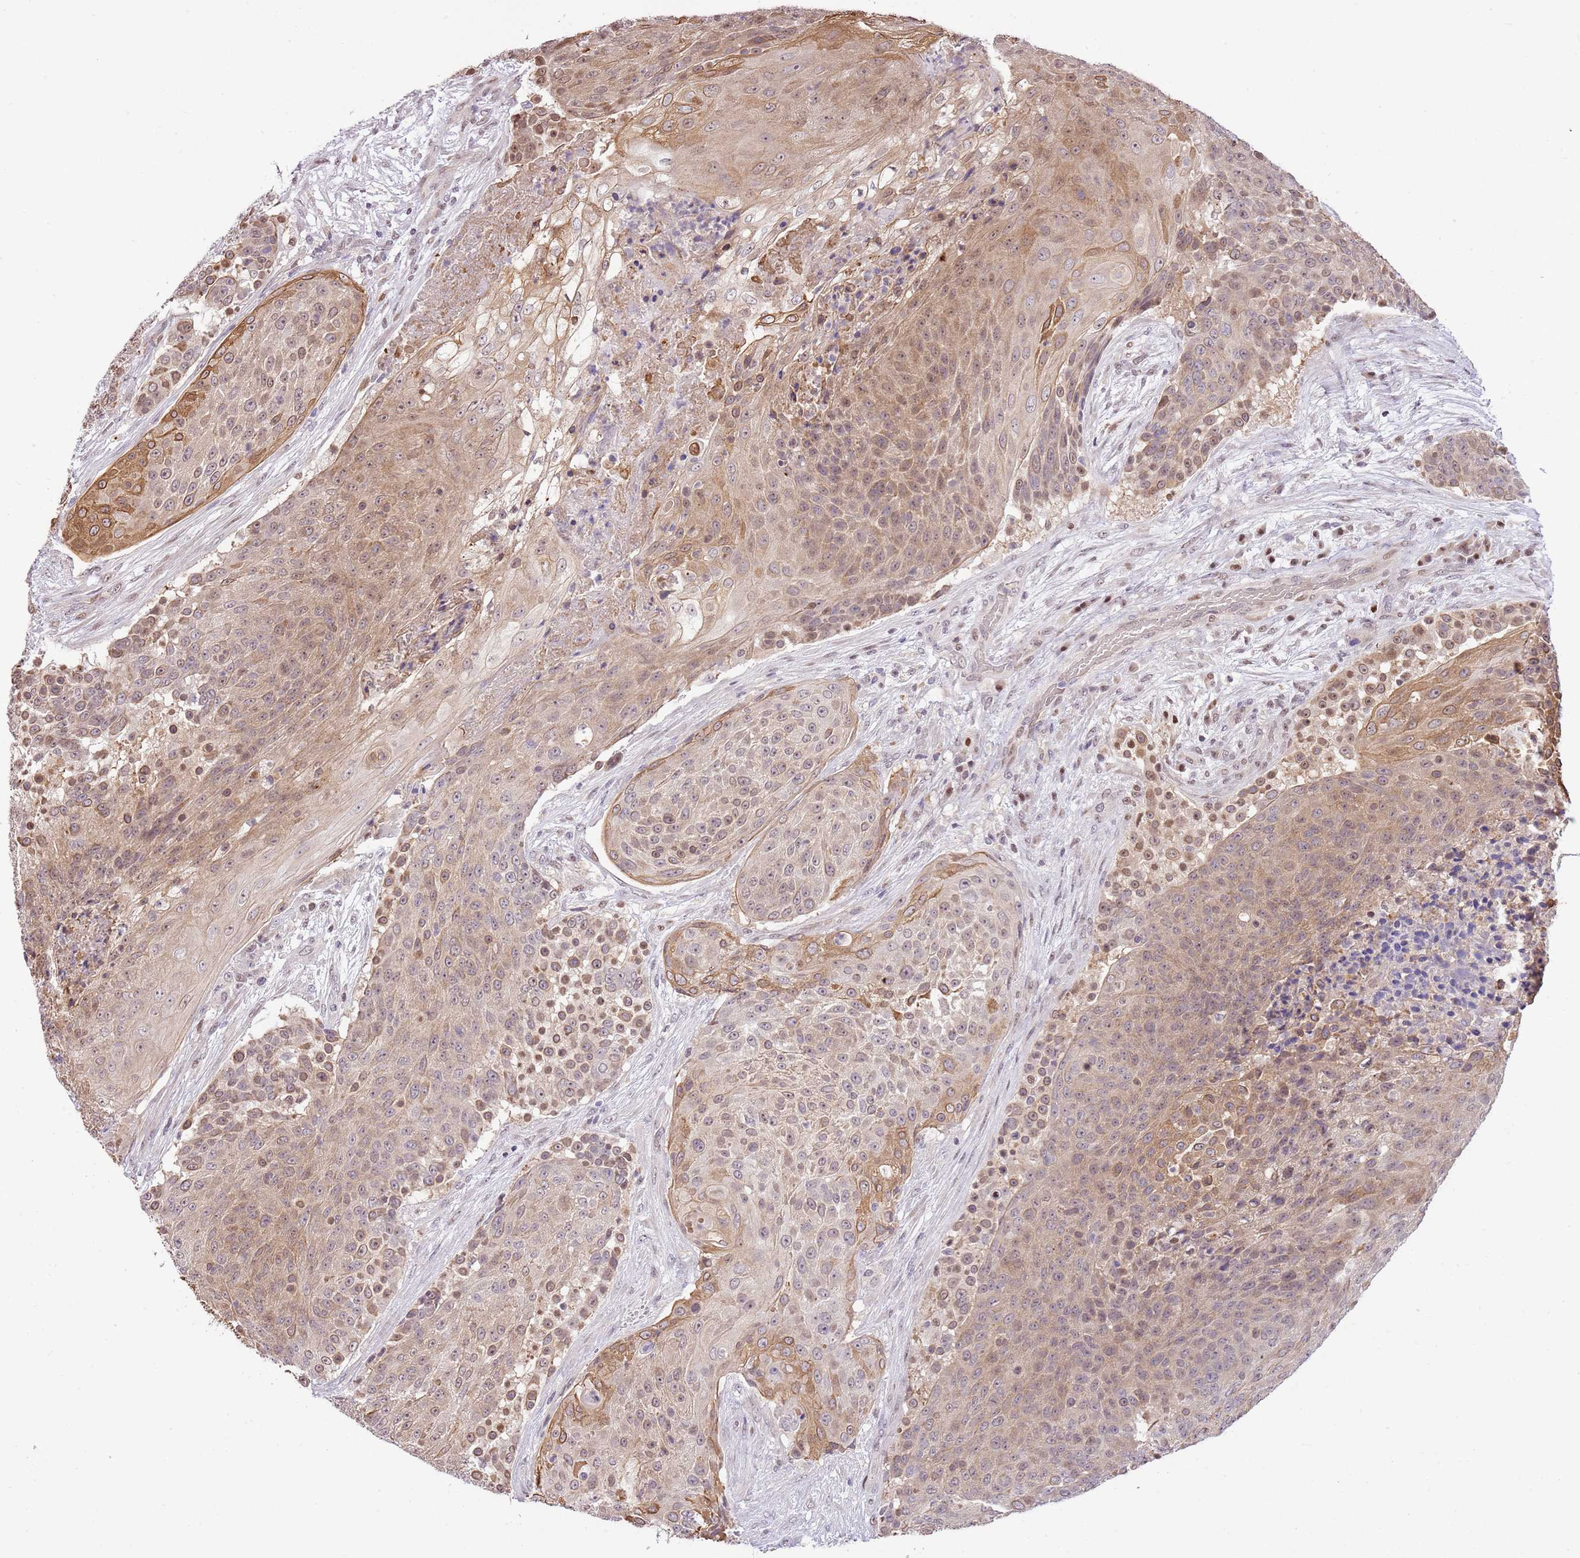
{"staining": {"intensity": "moderate", "quantity": "25%-75%", "location": "cytoplasmic/membranous,nuclear"}, "tissue": "urothelial cancer", "cell_type": "Tumor cells", "image_type": "cancer", "snomed": [{"axis": "morphology", "description": "Urothelial carcinoma, High grade"}, {"axis": "topography", "description": "Urinary bladder"}], "caption": "IHC (DAB) staining of urothelial carcinoma (high-grade) demonstrates moderate cytoplasmic/membranous and nuclear protein expression in approximately 25%-75% of tumor cells.", "gene": "RFK", "patient": {"sex": "female", "age": 63}}